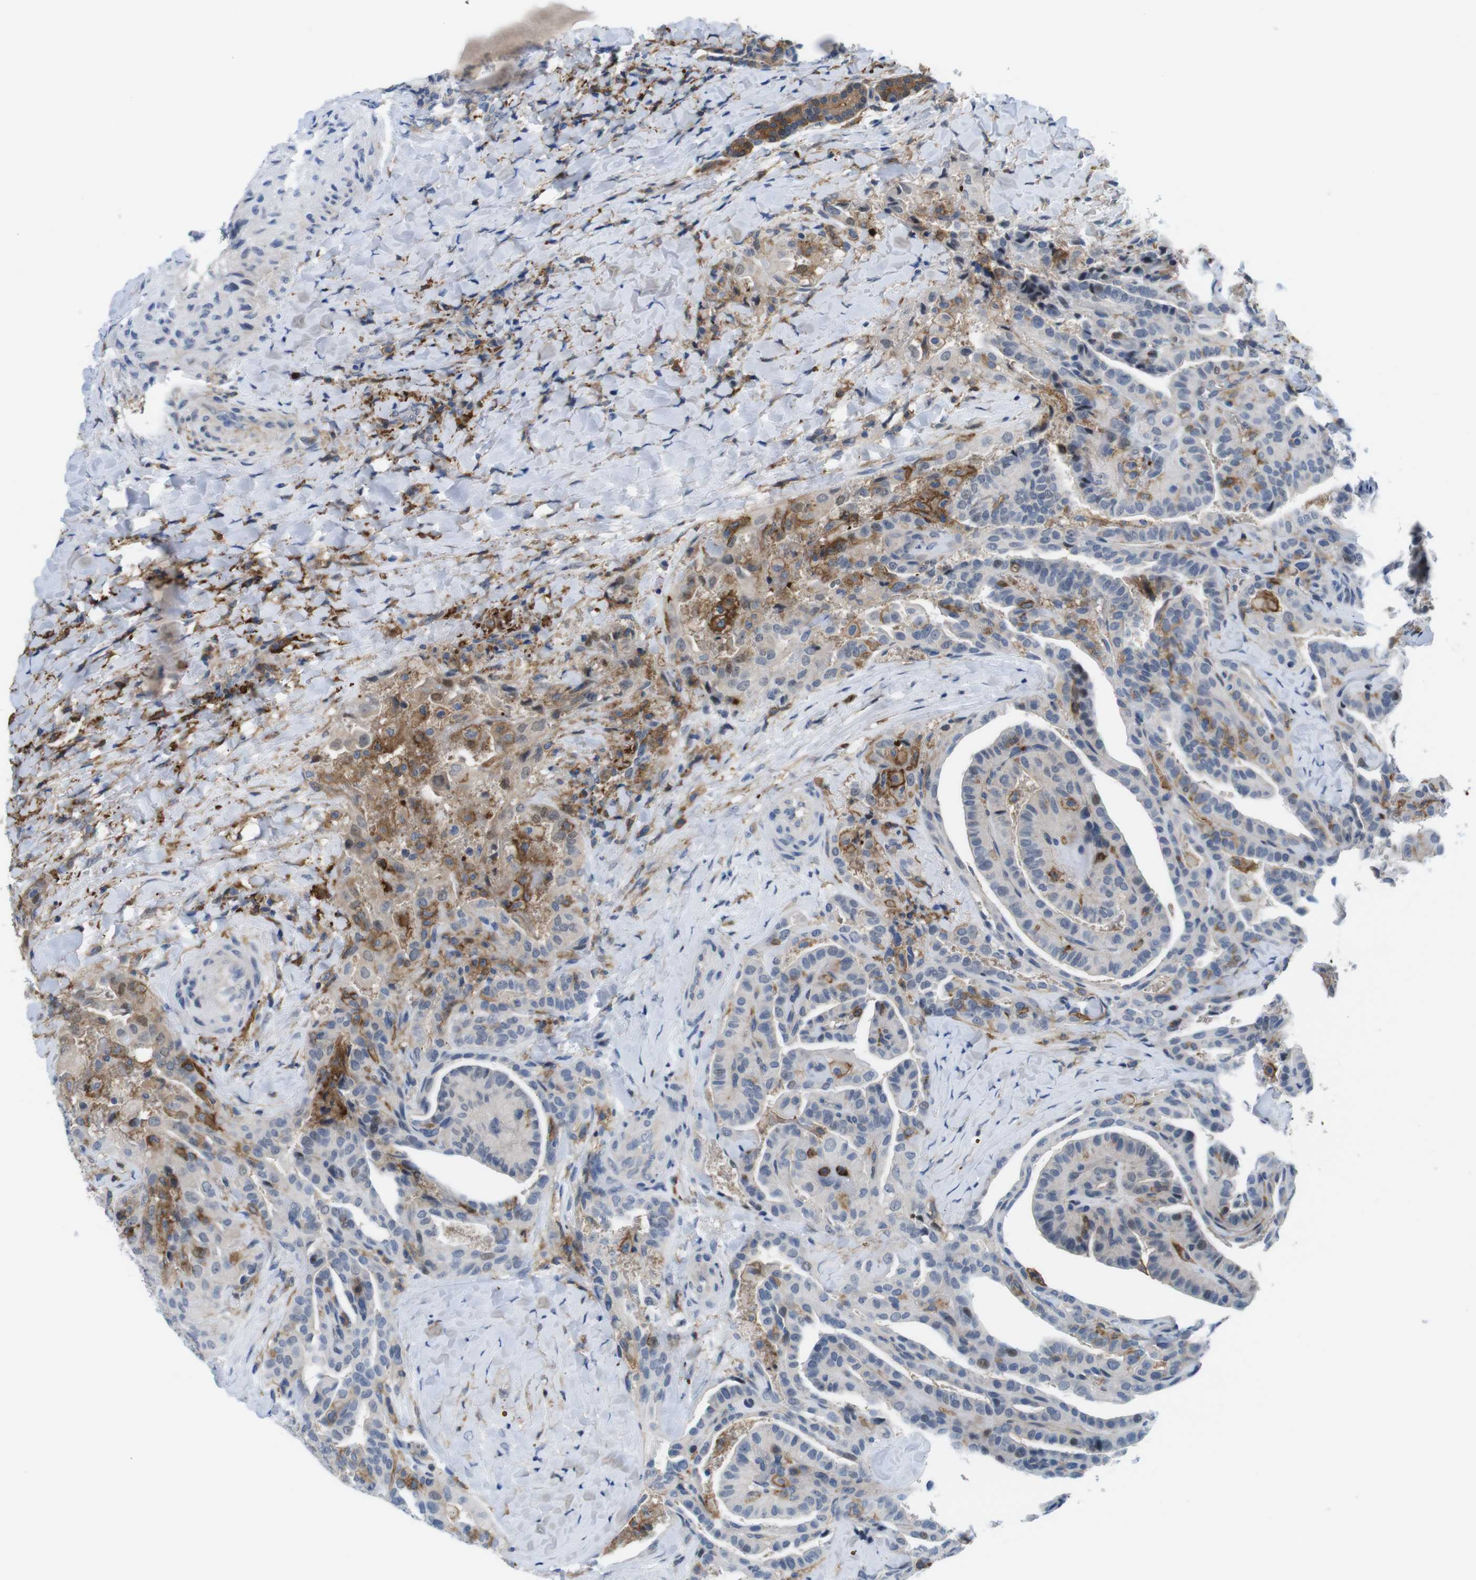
{"staining": {"intensity": "weak", "quantity": "<25%", "location": "cytoplasmic/membranous"}, "tissue": "thyroid cancer", "cell_type": "Tumor cells", "image_type": "cancer", "snomed": [{"axis": "morphology", "description": "Papillary adenocarcinoma, NOS"}, {"axis": "topography", "description": "Thyroid gland"}], "caption": "The micrograph shows no staining of tumor cells in thyroid cancer (papillary adenocarcinoma). Brightfield microscopy of IHC stained with DAB (brown) and hematoxylin (blue), captured at high magnification.", "gene": "CD300C", "patient": {"sex": "male", "age": 77}}